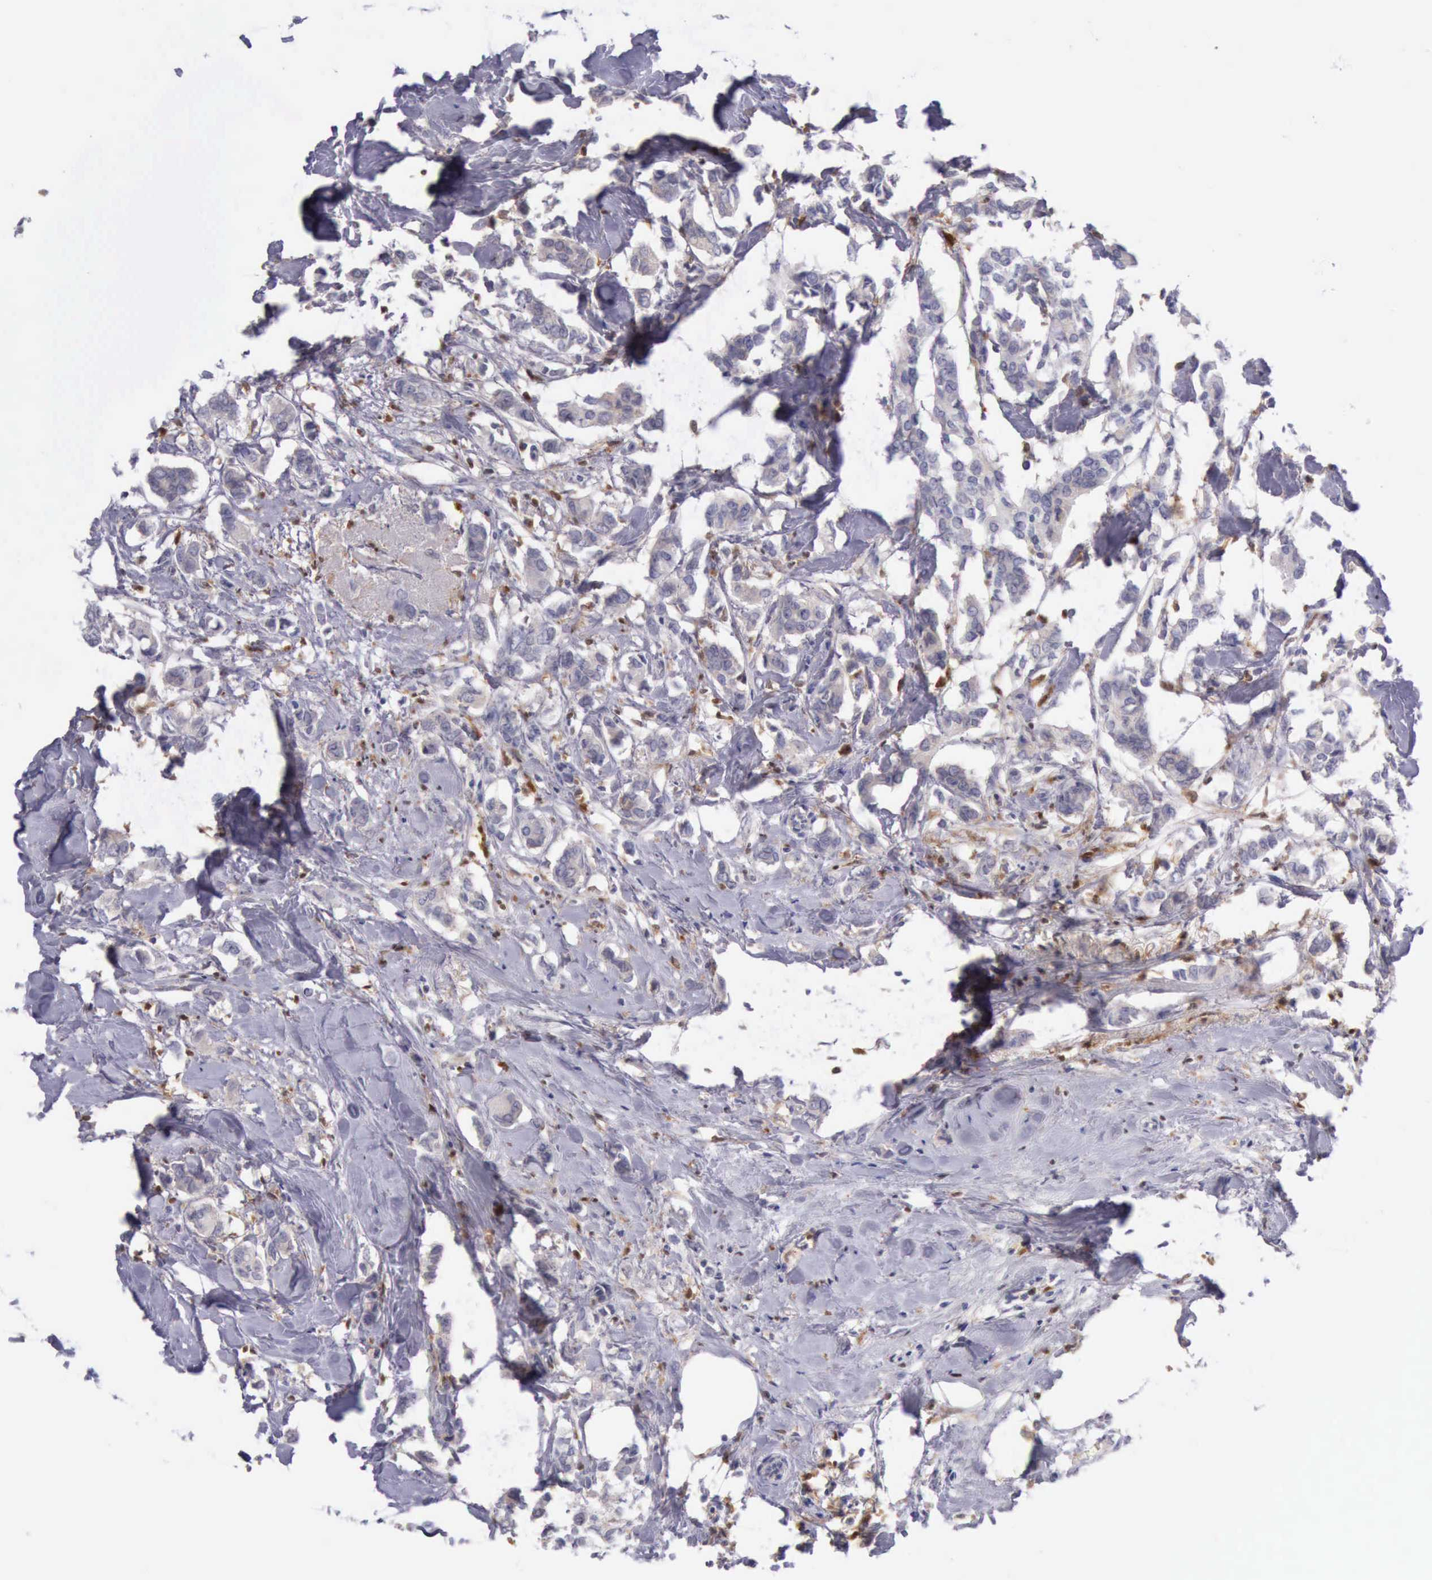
{"staining": {"intensity": "negative", "quantity": "none", "location": "none"}, "tissue": "breast cancer", "cell_type": "Tumor cells", "image_type": "cancer", "snomed": [{"axis": "morphology", "description": "Duct carcinoma"}, {"axis": "topography", "description": "Breast"}], "caption": "IHC histopathology image of neoplastic tissue: invasive ductal carcinoma (breast) stained with DAB (3,3'-diaminobenzidine) displays no significant protein expression in tumor cells.", "gene": "CSTA", "patient": {"sex": "female", "age": 84}}